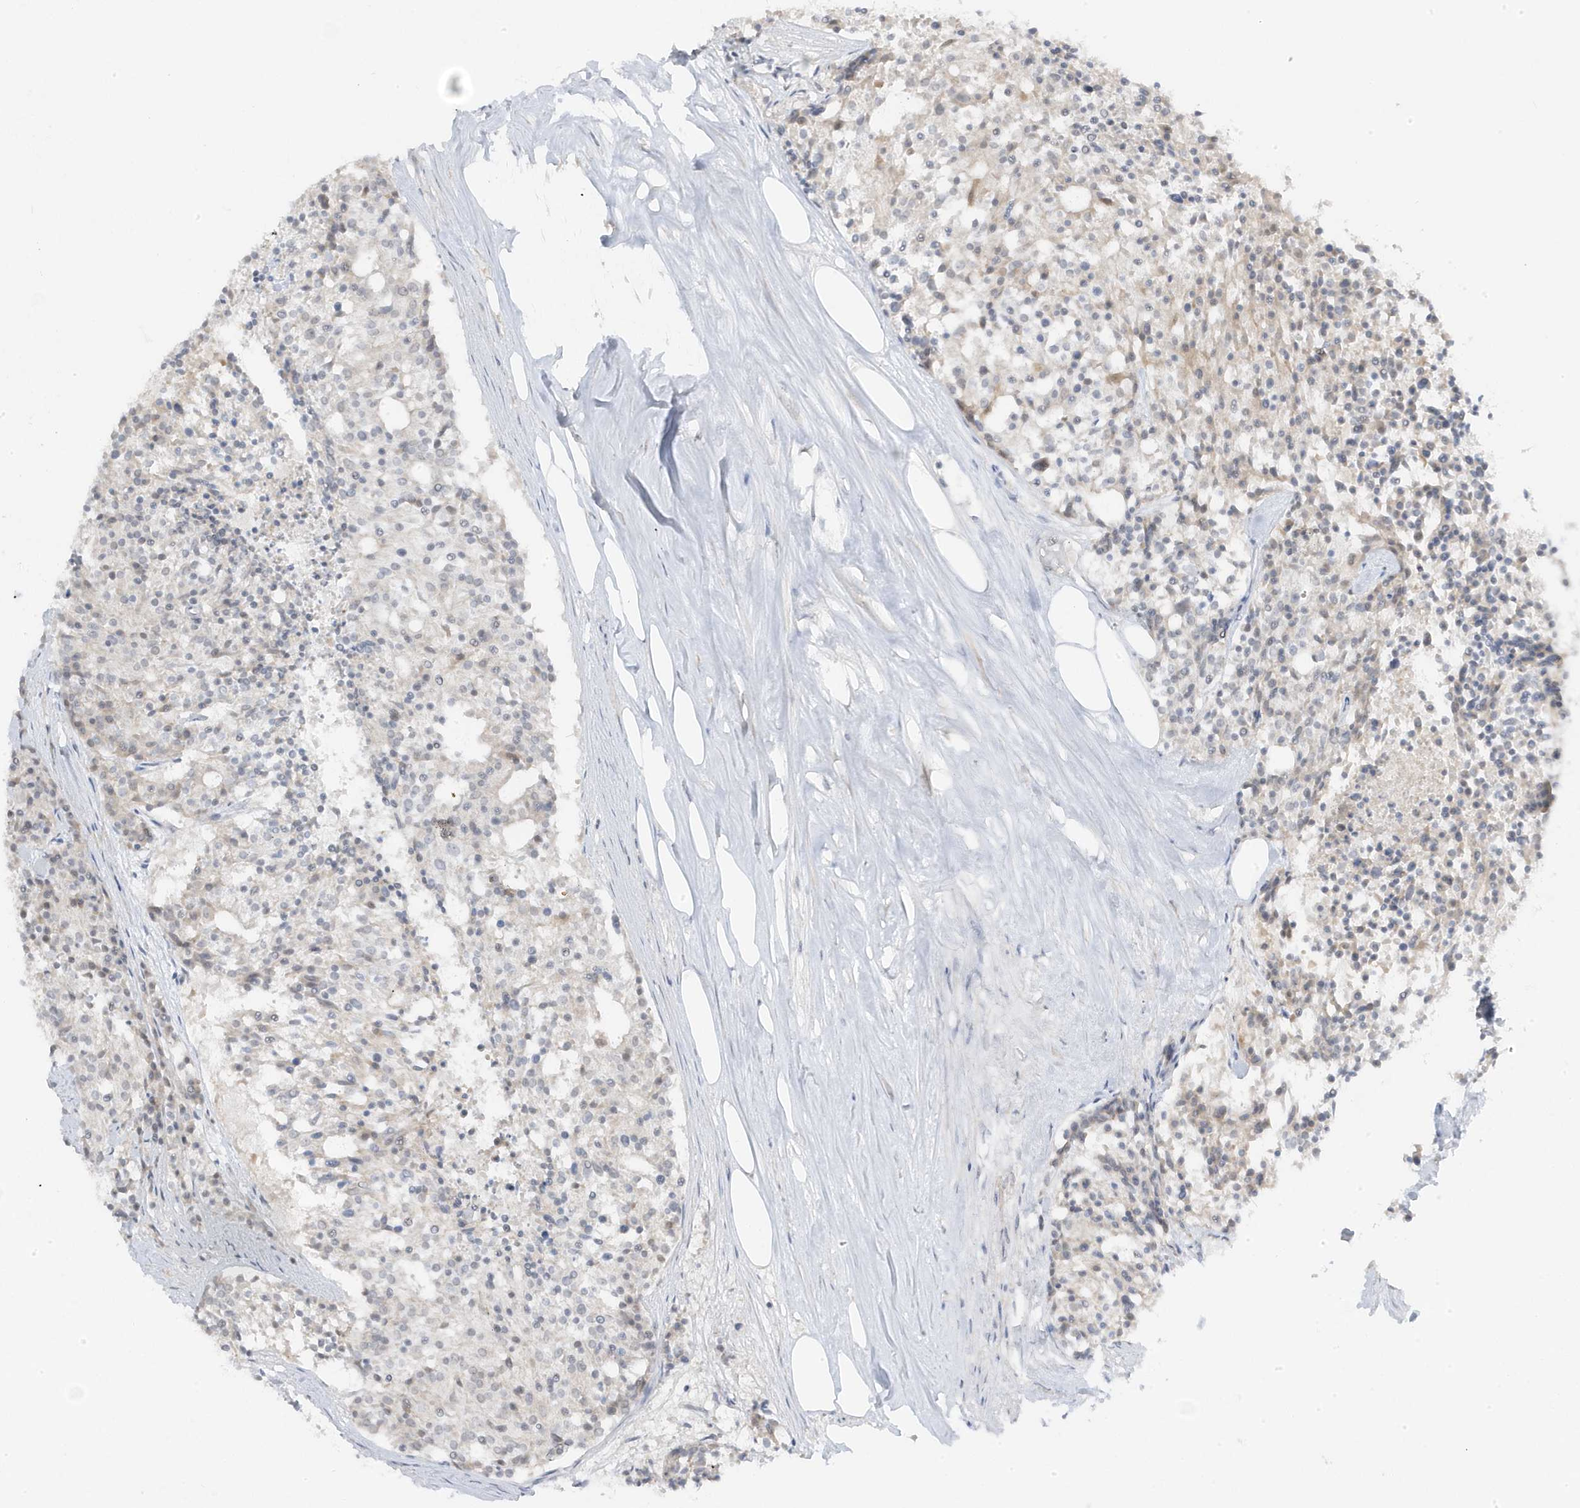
{"staining": {"intensity": "weak", "quantity": "<25%", "location": "cytoplasmic/membranous"}, "tissue": "carcinoid", "cell_type": "Tumor cells", "image_type": "cancer", "snomed": [{"axis": "morphology", "description": "Carcinoid, malignant, NOS"}, {"axis": "topography", "description": "Pancreas"}], "caption": "Immunohistochemical staining of carcinoid demonstrates no significant staining in tumor cells.", "gene": "TSEN15", "patient": {"sex": "female", "age": 54}}